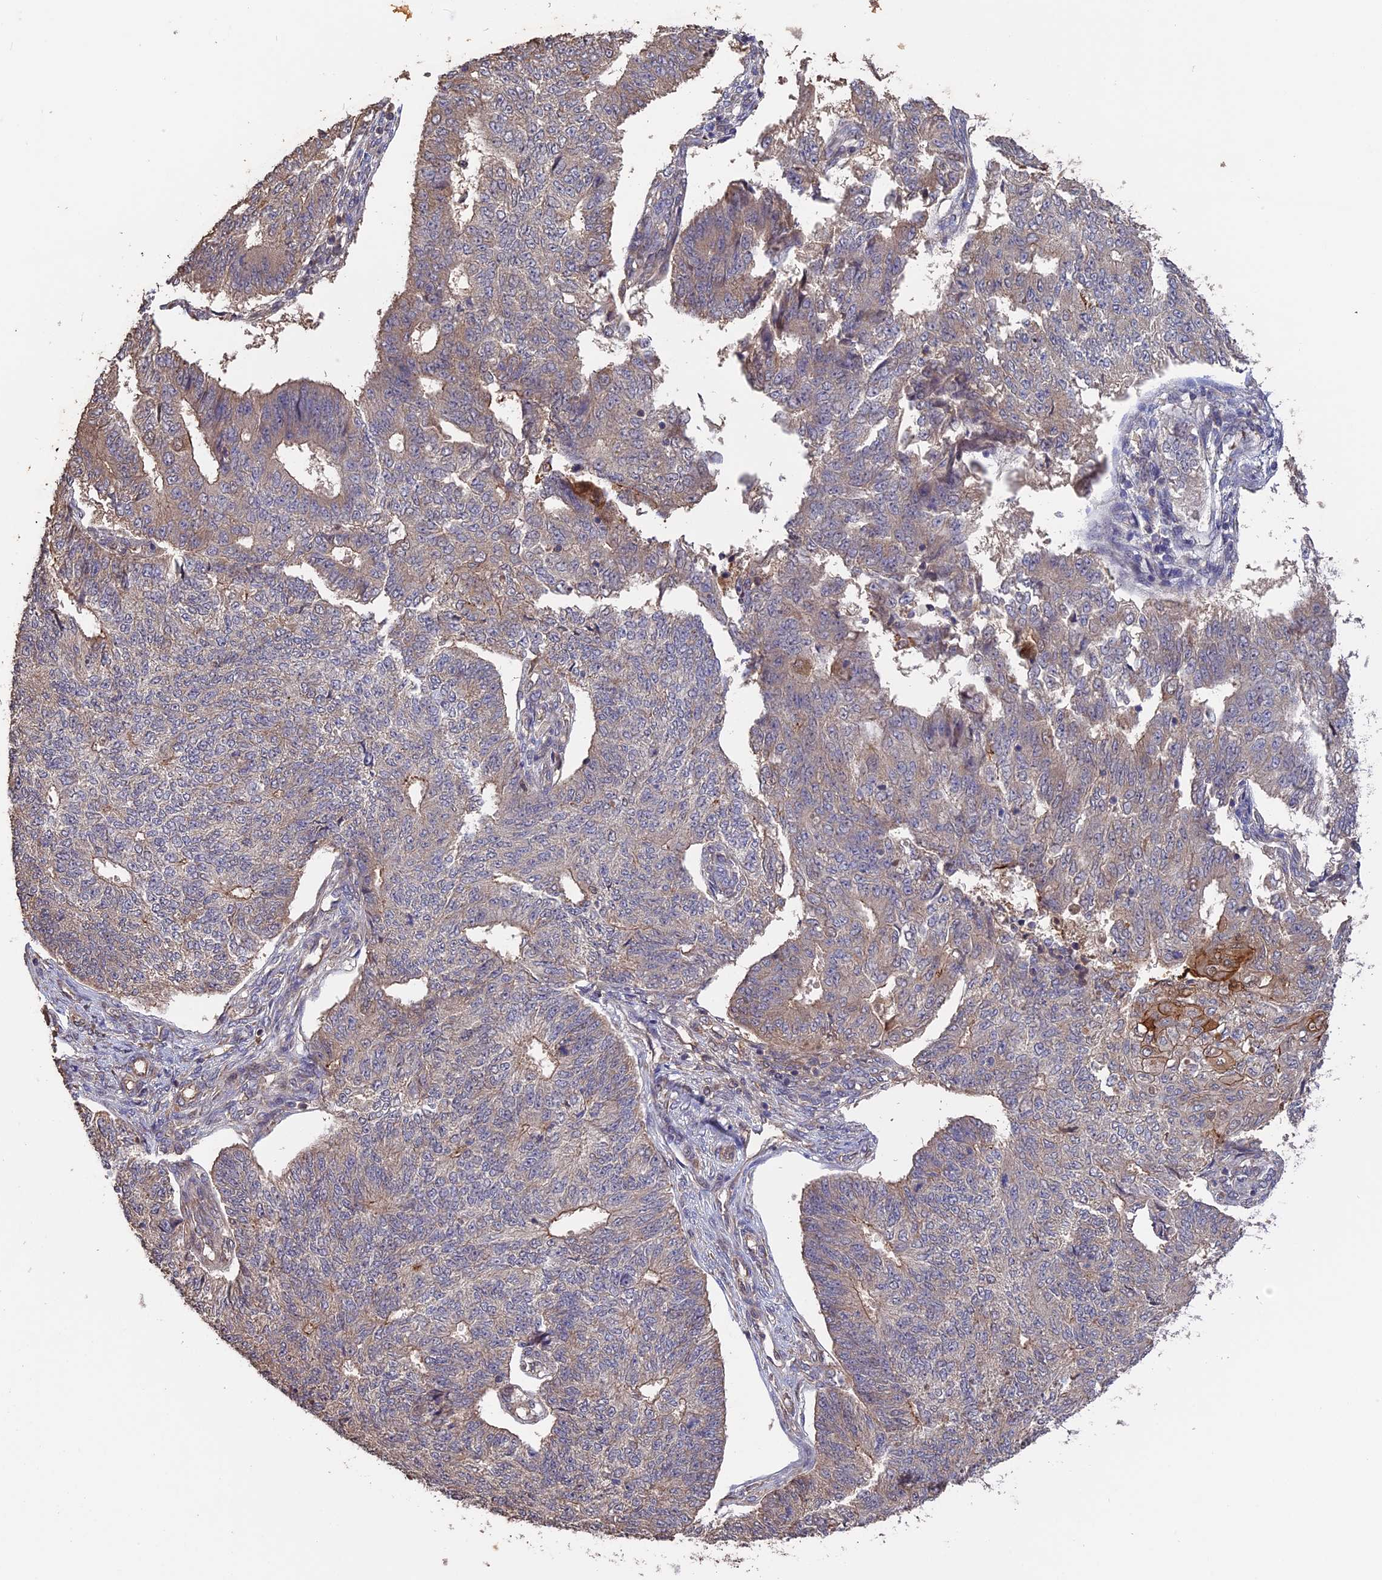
{"staining": {"intensity": "weak", "quantity": "<25%", "location": "cytoplasmic/membranous"}, "tissue": "endometrial cancer", "cell_type": "Tumor cells", "image_type": "cancer", "snomed": [{"axis": "morphology", "description": "Adenocarcinoma, NOS"}, {"axis": "topography", "description": "Endometrium"}], "caption": "Adenocarcinoma (endometrial) was stained to show a protein in brown. There is no significant expression in tumor cells.", "gene": "RASAL1", "patient": {"sex": "female", "age": 32}}